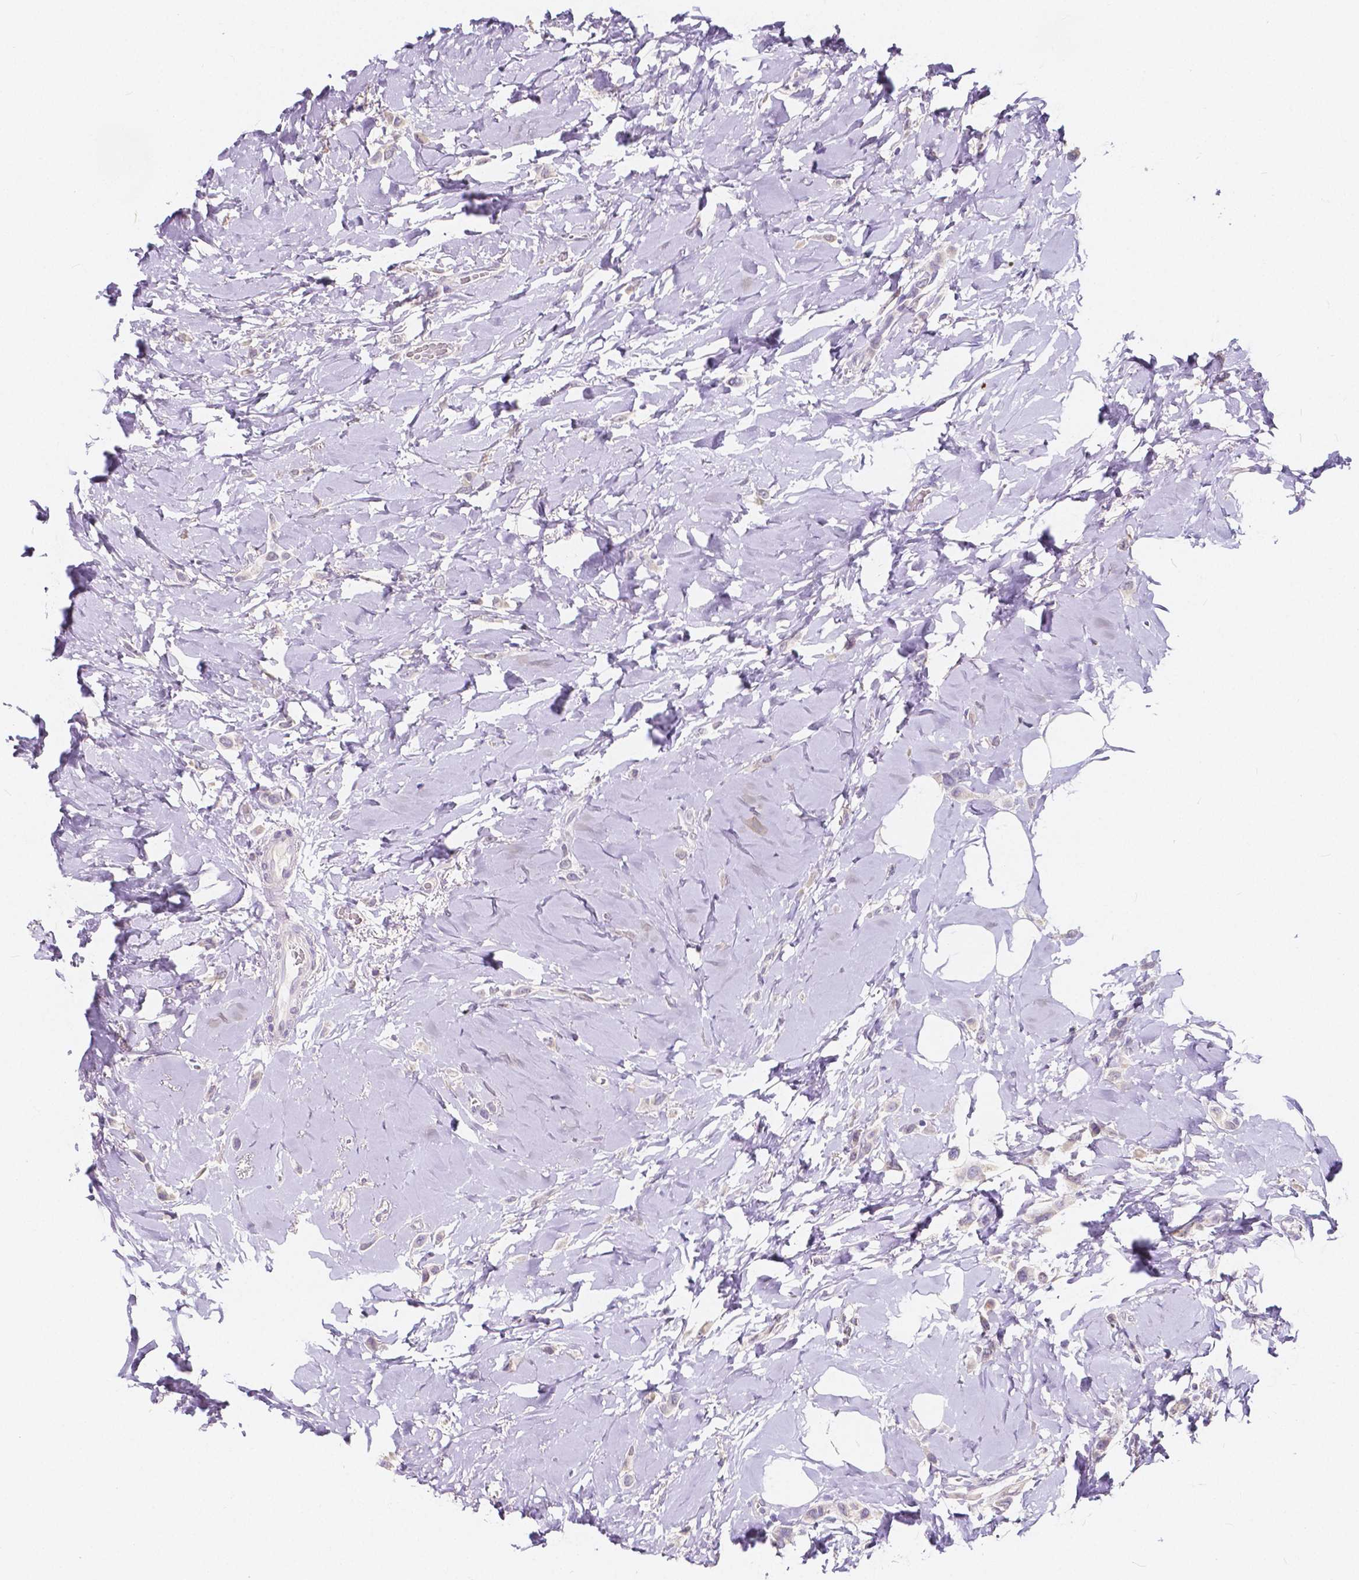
{"staining": {"intensity": "negative", "quantity": "none", "location": "none"}, "tissue": "breast cancer", "cell_type": "Tumor cells", "image_type": "cancer", "snomed": [{"axis": "morphology", "description": "Lobular carcinoma"}, {"axis": "topography", "description": "Breast"}], "caption": "This is an immunohistochemistry micrograph of breast lobular carcinoma. There is no positivity in tumor cells.", "gene": "ACP5", "patient": {"sex": "female", "age": 66}}